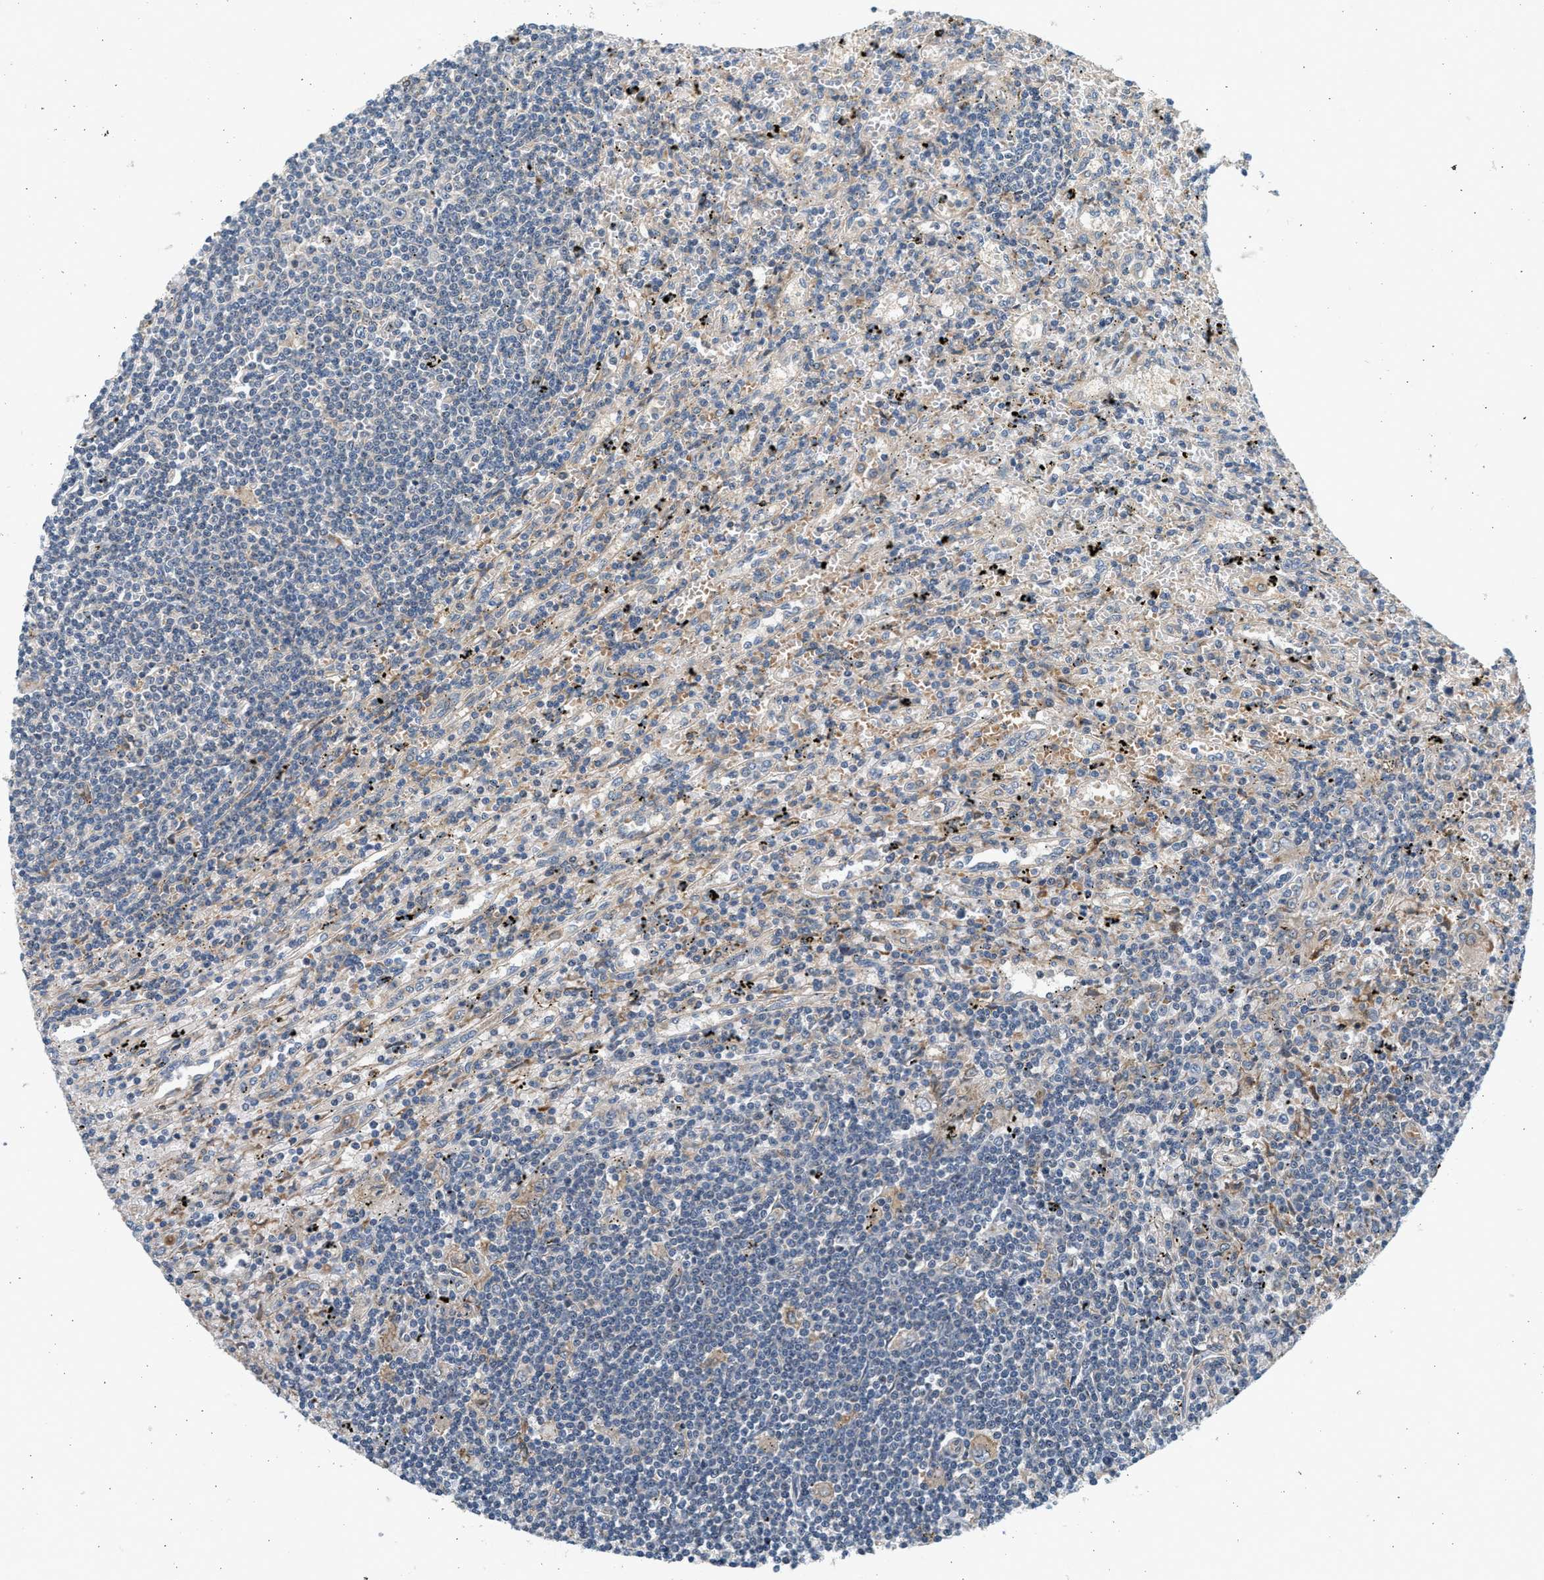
{"staining": {"intensity": "negative", "quantity": "none", "location": "none"}, "tissue": "lymphoma", "cell_type": "Tumor cells", "image_type": "cancer", "snomed": [{"axis": "morphology", "description": "Malignant lymphoma, non-Hodgkin's type, Low grade"}, {"axis": "topography", "description": "Spleen"}], "caption": "Tumor cells show no significant protein expression in low-grade malignant lymphoma, non-Hodgkin's type.", "gene": "KDELR2", "patient": {"sex": "male", "age": 76}}